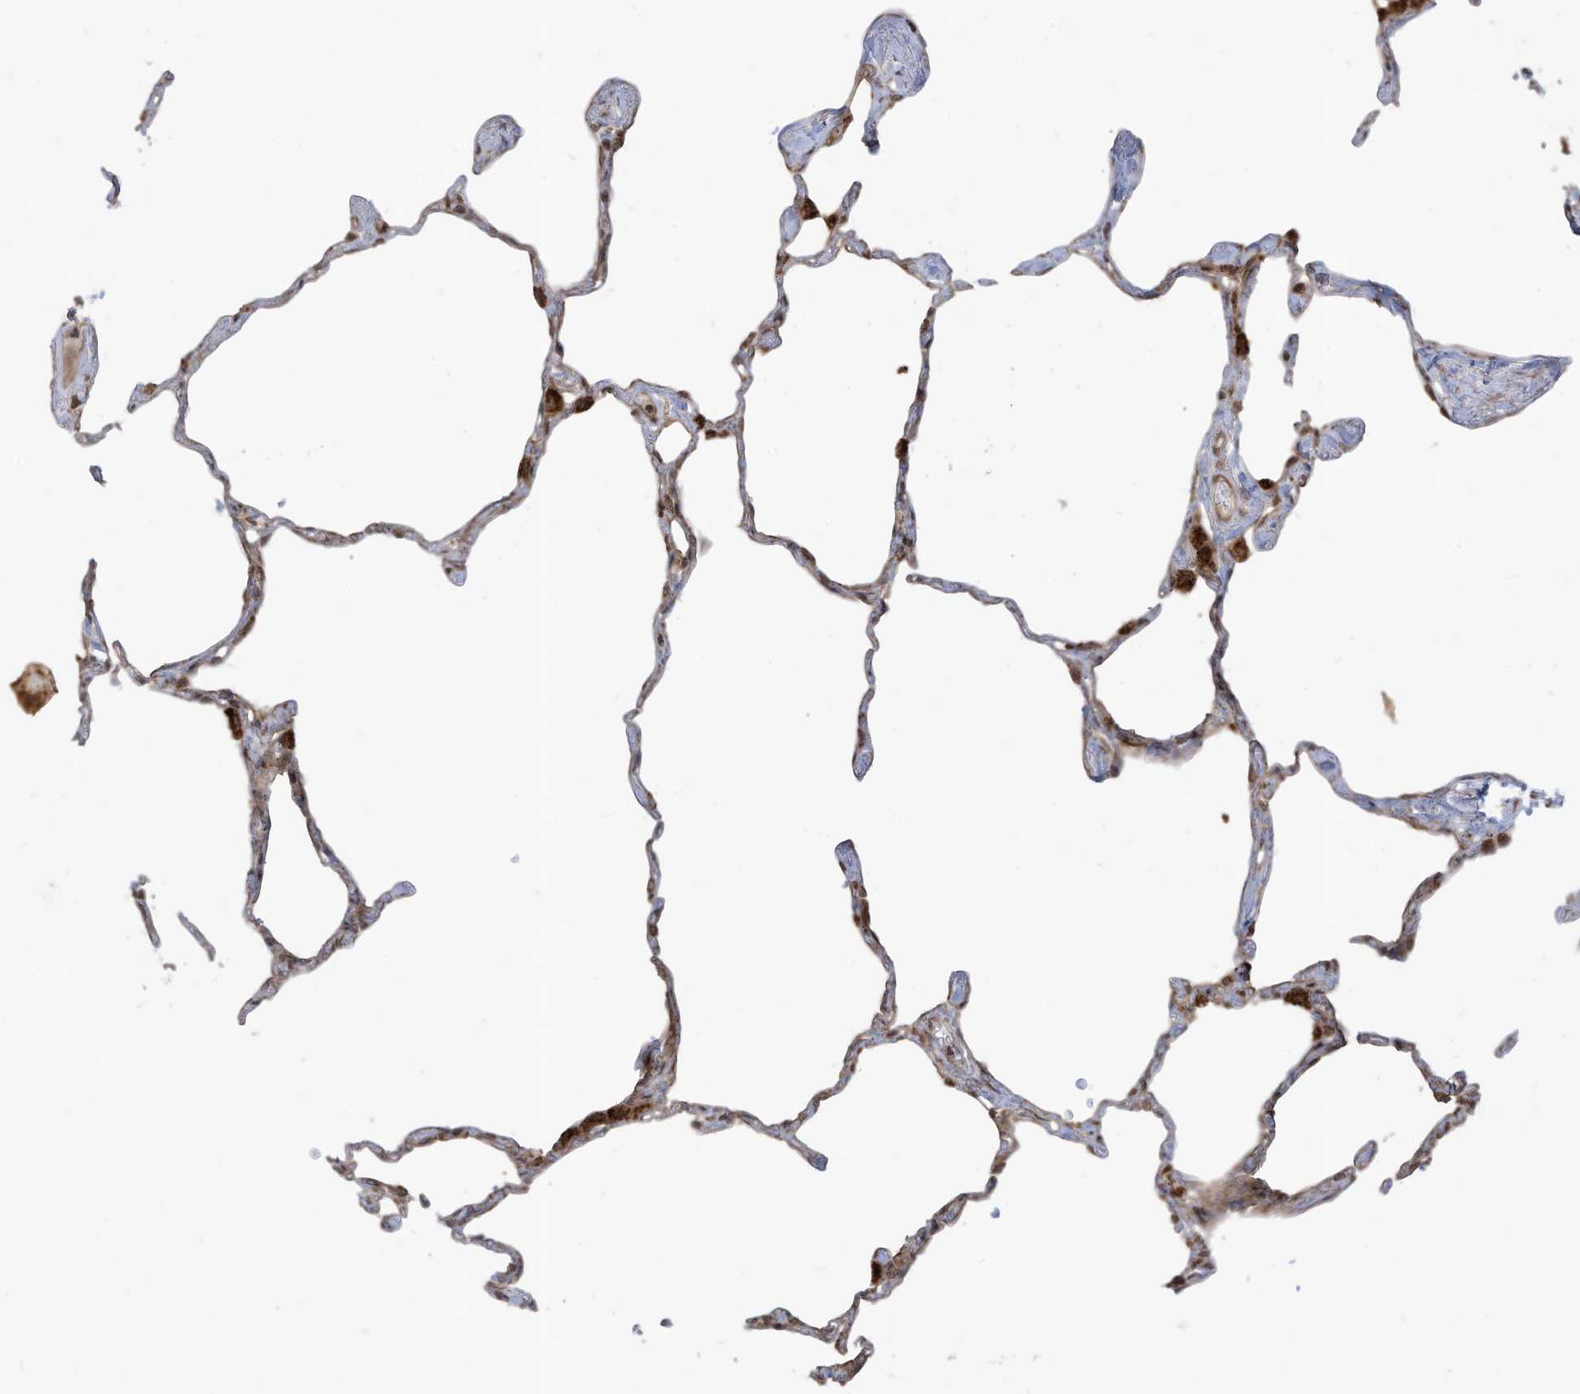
{"staining": {"intensity": "moderate", "quantity": "<25%", "location": "cytoplasmic/membranous"}, "tissue": "lung", "cell_type": "Alveolar cells", "image_type": "normal", "snomed": [{"axis": "morphology", "description": "Normal tissue, NOS"}, {"axis": "topography", "description": "Lung"}], "caption": "IHC (DAB (3,3'-diaminobenzidine)) staining of unremarkable human lung reveals moderate cytoplasmic/membranous protein expression in about <25% of alveolar cells.", "gene": "TRIM67", "patient": {"sex": "male", "age": 65}}